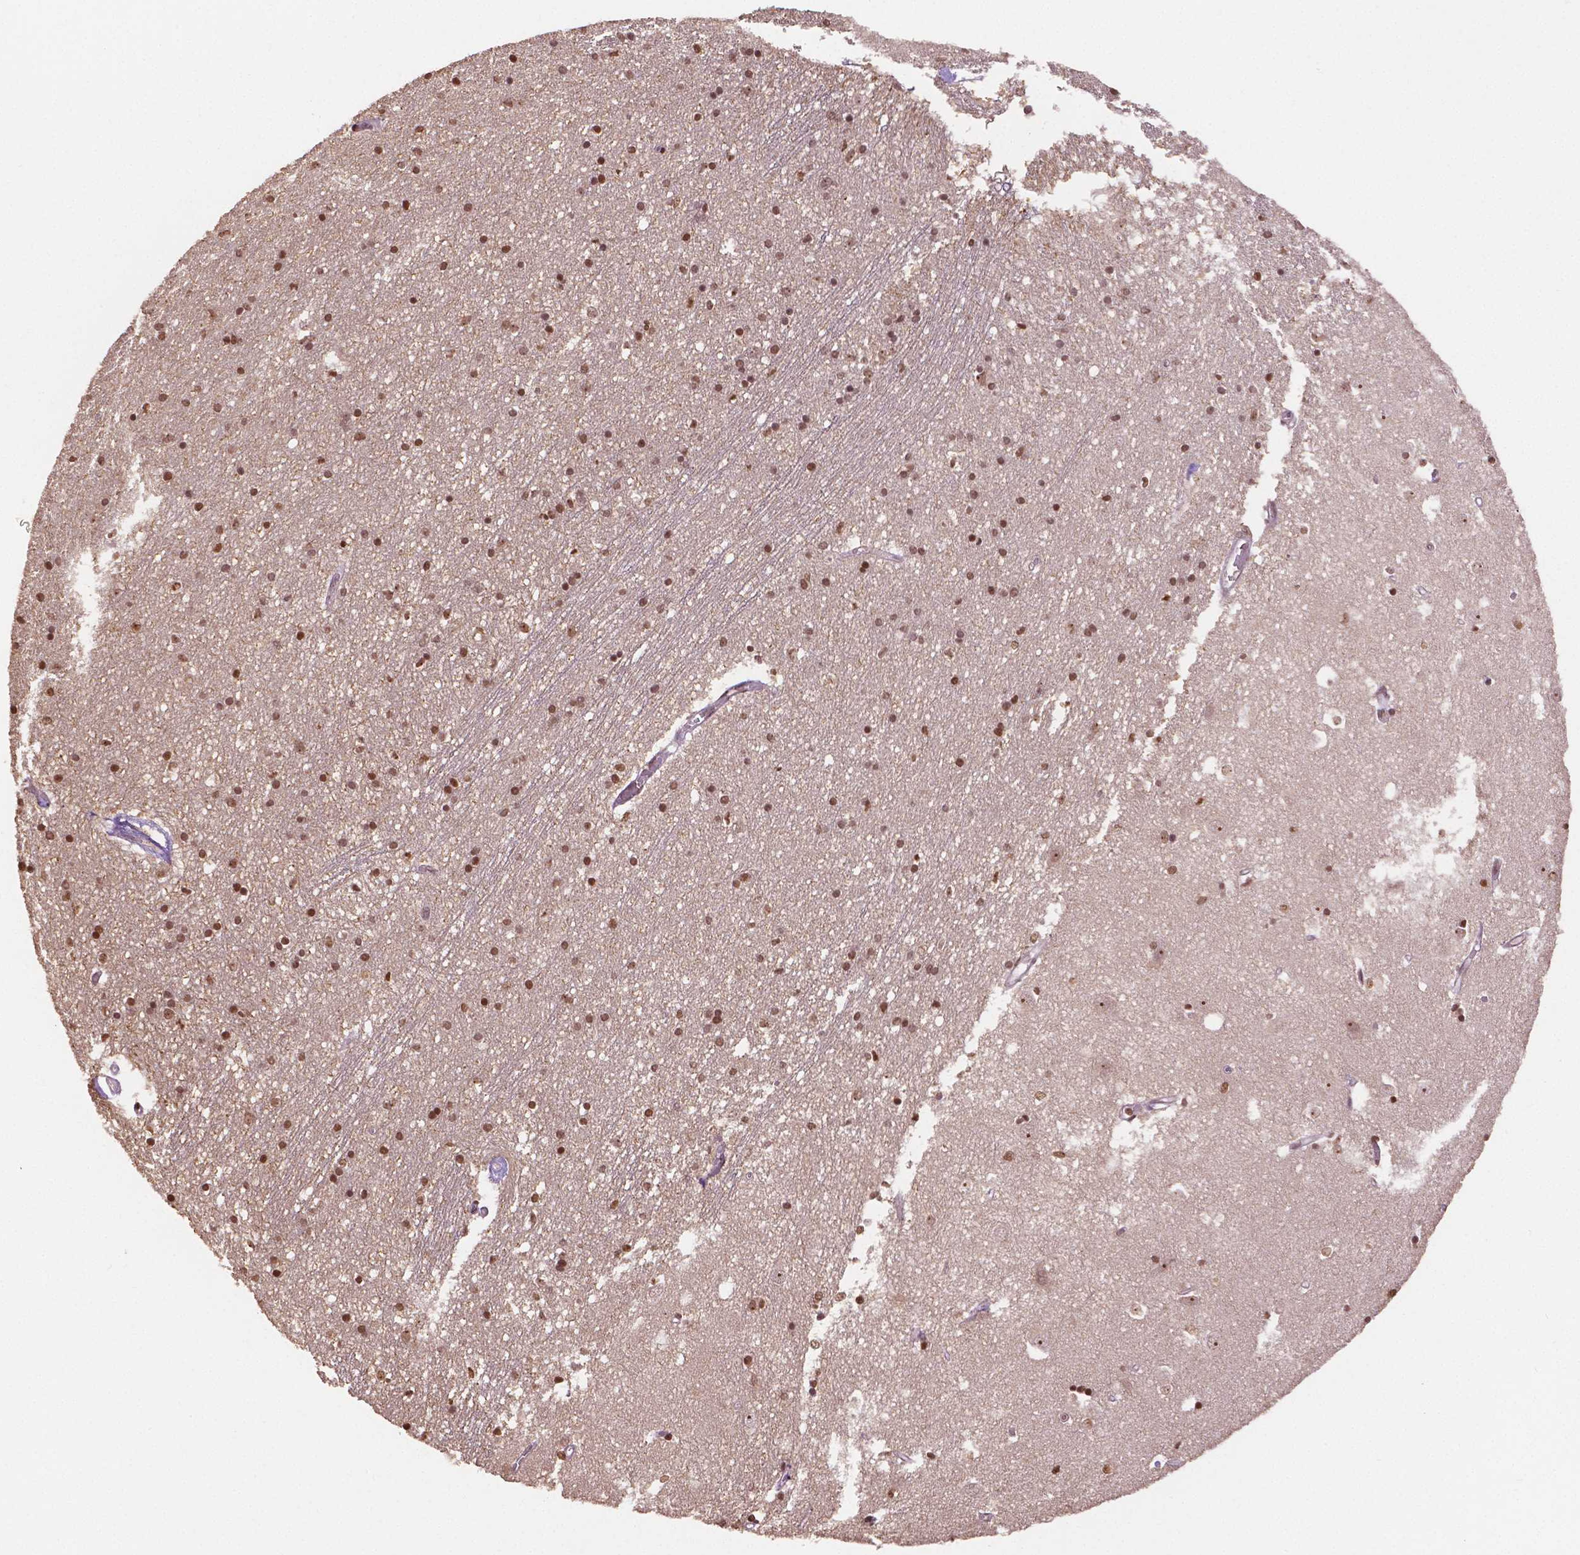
{"staining": {"intensity": "moderate", "quantity": ">75%", "location": "nuclear"}, "tissue": "caudate", "cell_type": "Glial cells", "image_type": "normal", "snomed": [{"axis": "morphology", "description": "Normal tissue, NOS"}, {"axis": "topography", "description": "Lateral ventricle wall"}], "caption": "Immunohistochemical staining of benign human caudate demonstrates medium levels of moderate nuclear positivity in approximately >75% of glial cells. (DAB (3,3'-diaminobenzidine) = brown stain, brightfield microscopy at high magnification).", "gene": "DEK", "patient": {"sex": "male", "age": 54}}